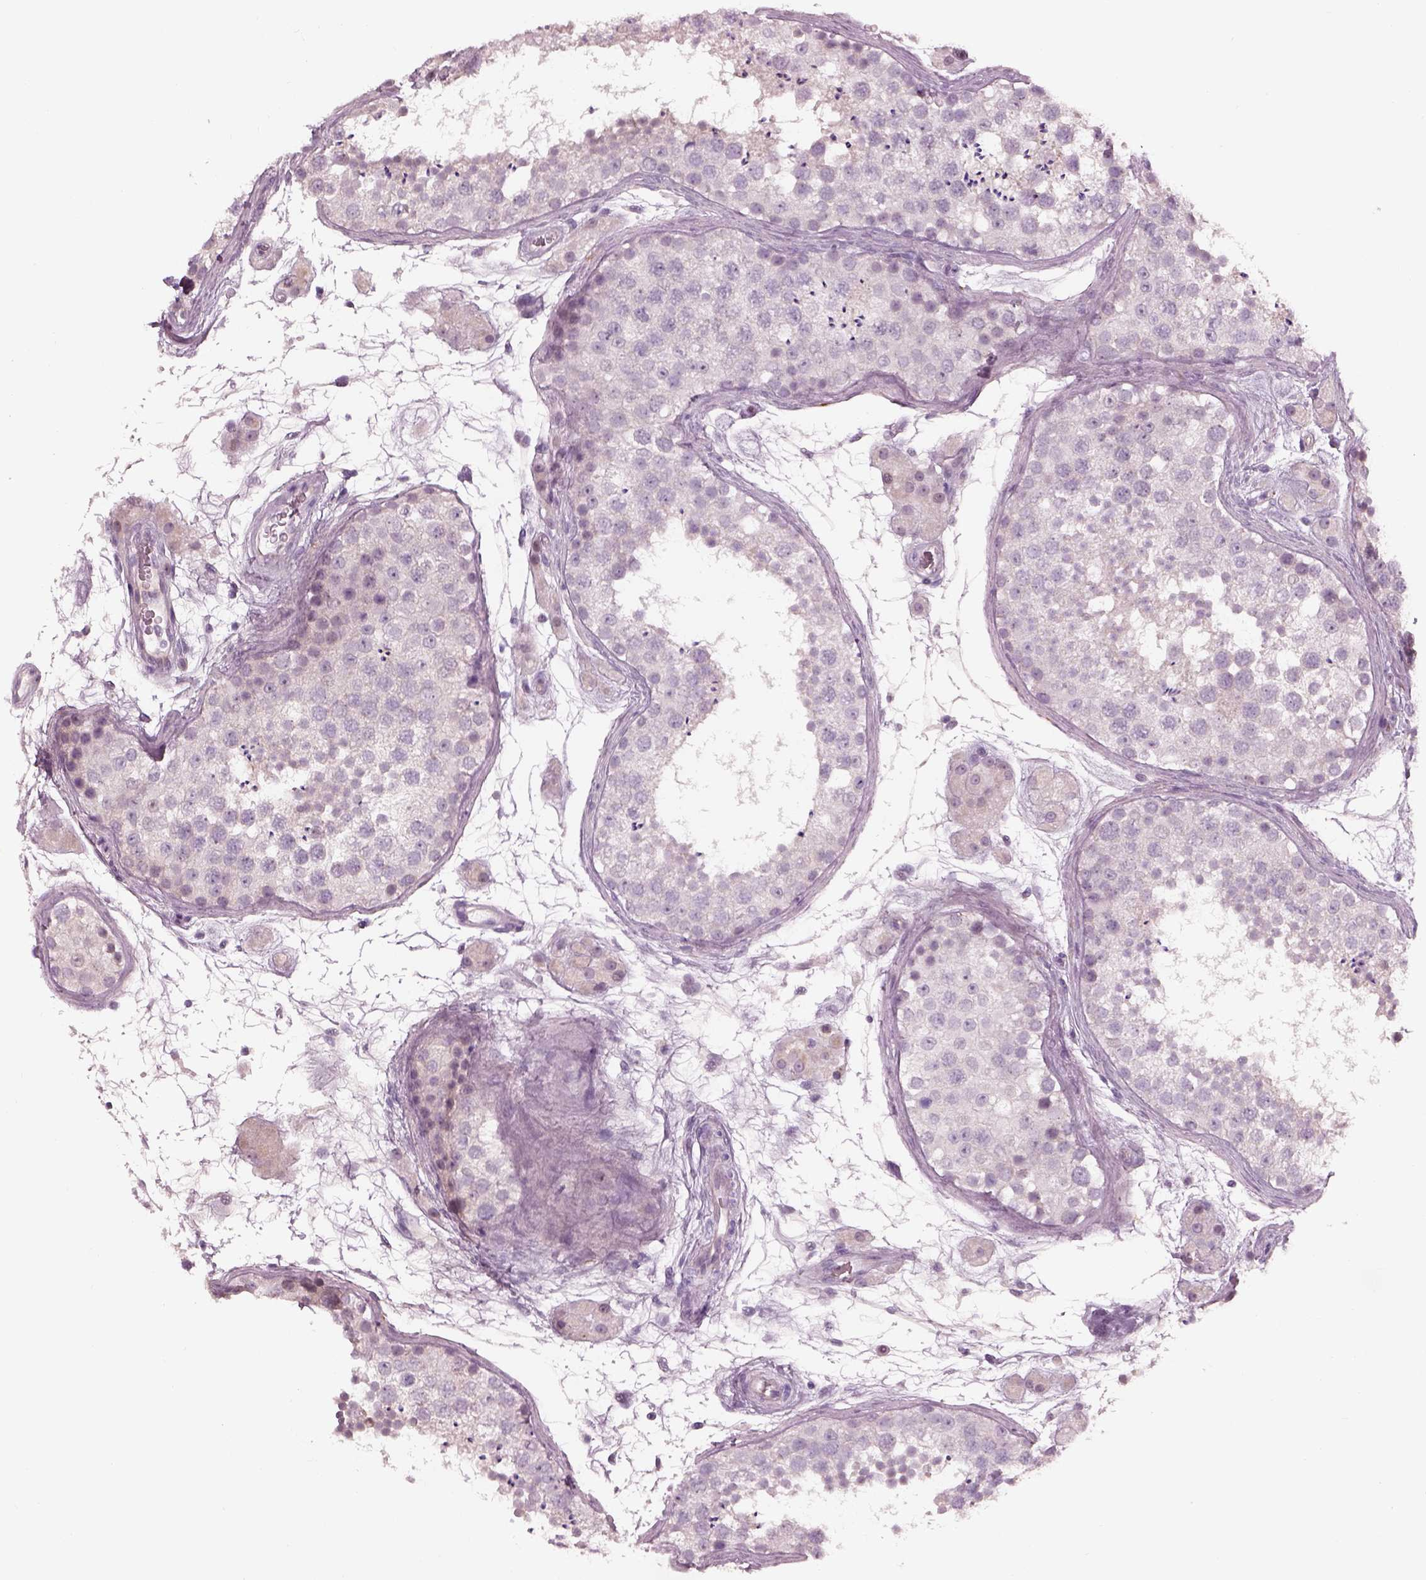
{"staining": {"intensity": "weak", "quantity": "<25%", "location": "cytoplasmic/membranous"}, "tissue": "testis", "cell_type": "Cells in seminiferous ducts", "image_type": "normal", "snomed": [{"axis": "morphology", "description": "Normal tissue, NOS"}, {"axis": "topography", "description": "Testis"}], "caption": "Immunohistochemistry (IHC) histopathology image of unremarkable human testis stained for a protein (brown), which reveals no expression in cells in seminiferous ducts.", "gene": "CACNG4", "patient": {"sex": "male", "age": 41}}